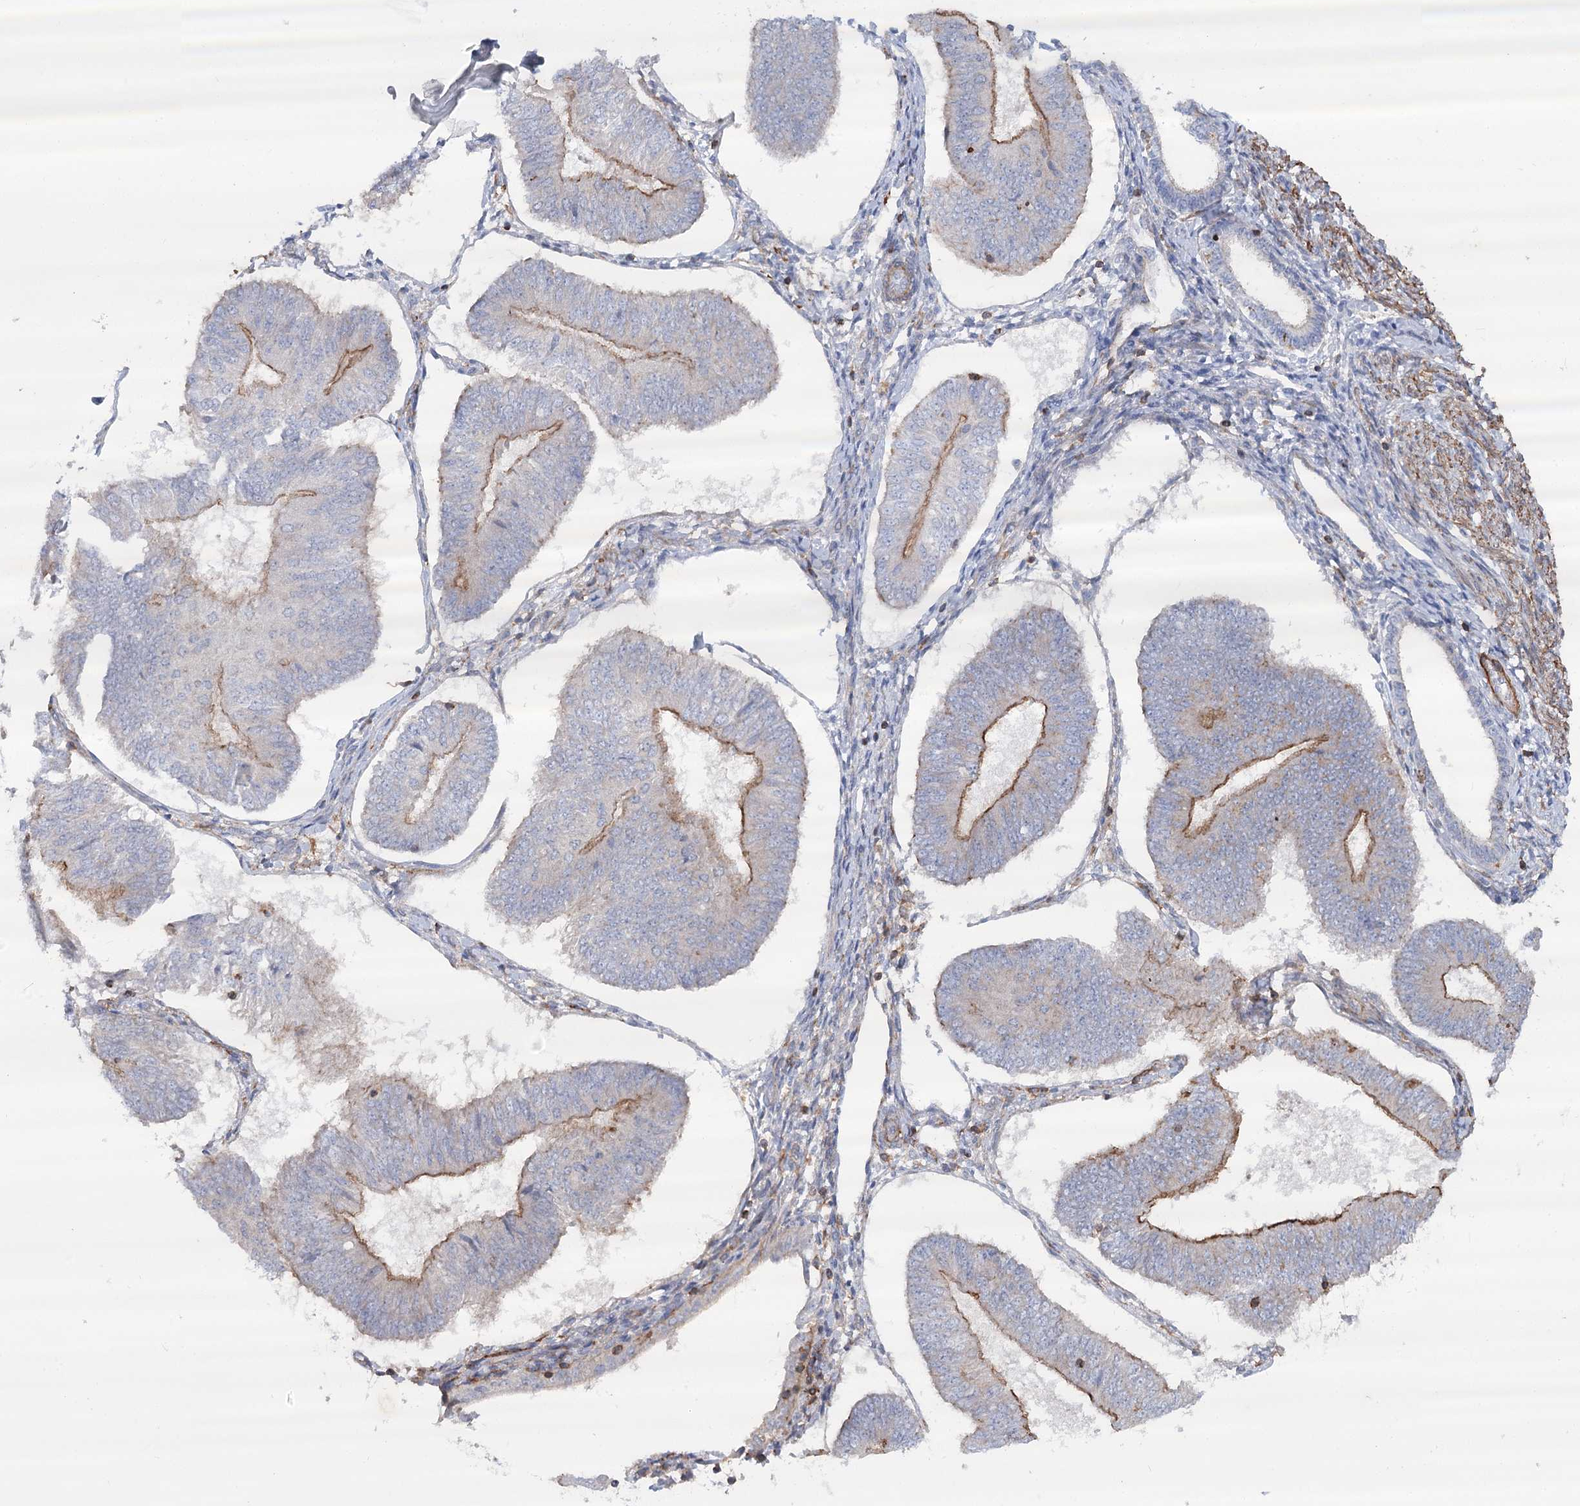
{"staining": {"intensity": "moderate", "quantity": "<25%", "location": "cytoplasmic/membranous"}, "tissue": "endometrial cancer", "cell_type": "Tumor cells", "image_type": "cancer", "snomed": [{"axis": "morphology", "description": "Adenocarcinoma, NOS"}, {"axis": "topography", "description": "Endometrium"}], "caption": "Tumor cells display low levels of moderate cytoplasmic/membranous expression in approximately <25% of cells in human endometrial cancer (adenocarcinoma).", "gene": "LARP1B", "patient": {"sex": "female", "age": 58}}